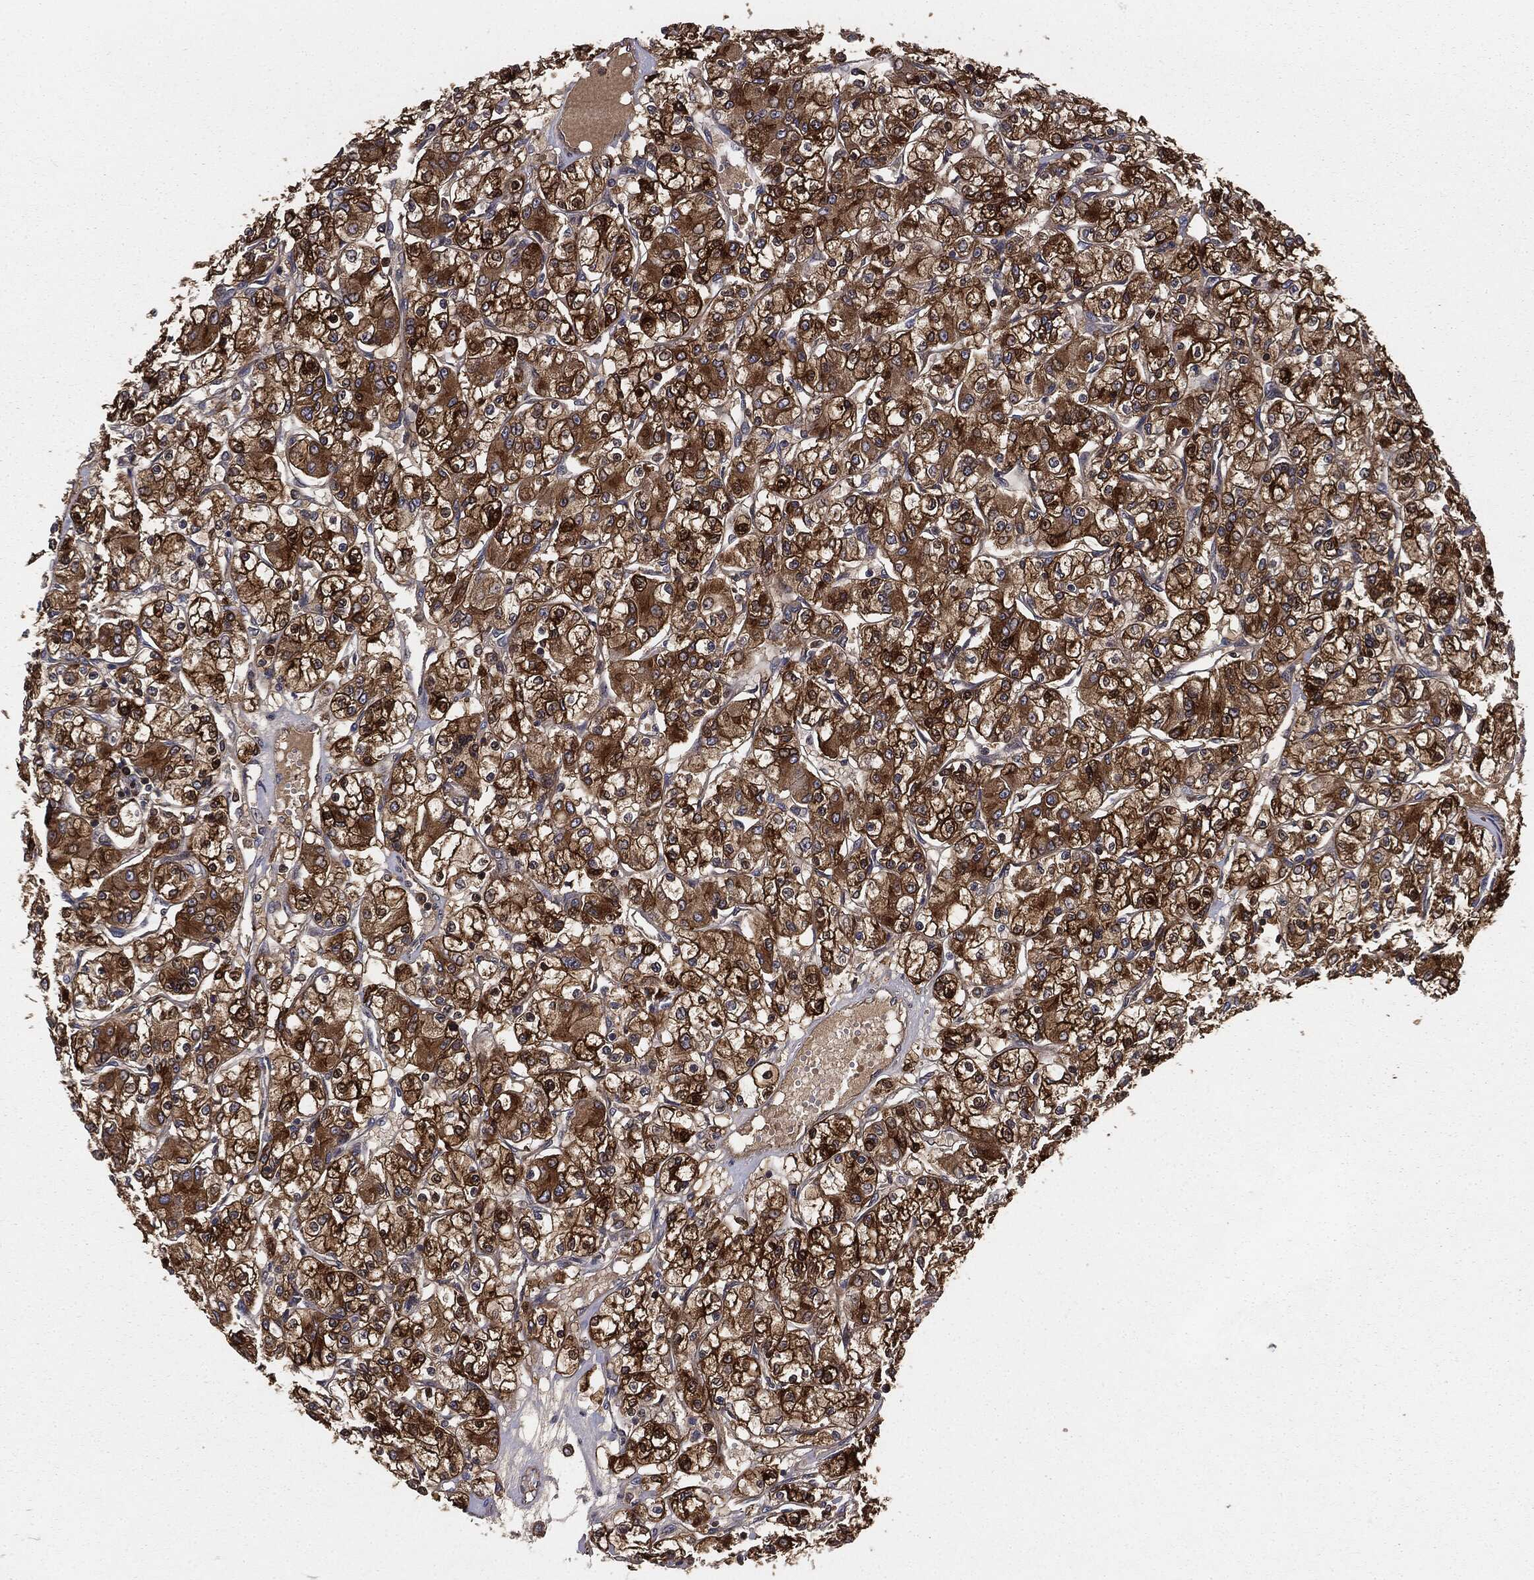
{"staining": {"intensity": "strong", "quantity": ">75%", "location": "cytoplasmic/membranous"}, "tissue": "renal cancer", "cell_type": "Tumor cells", "image_type": "cancer", "snomed": [{"axis": "morphology", "description": "Adenocarcinoma, NOS"}, {"axis": "topography", "description": "Kidney"}], "caption": "Approximately >75% of tumor cells in adenocarcinoma (renal) exhibit strong cytoplasmic/membranous protein positivity as visualized by brown immunohistochemical staining.", "gene": "GNB5", "patient": {"sex": "female", "age": 59}}